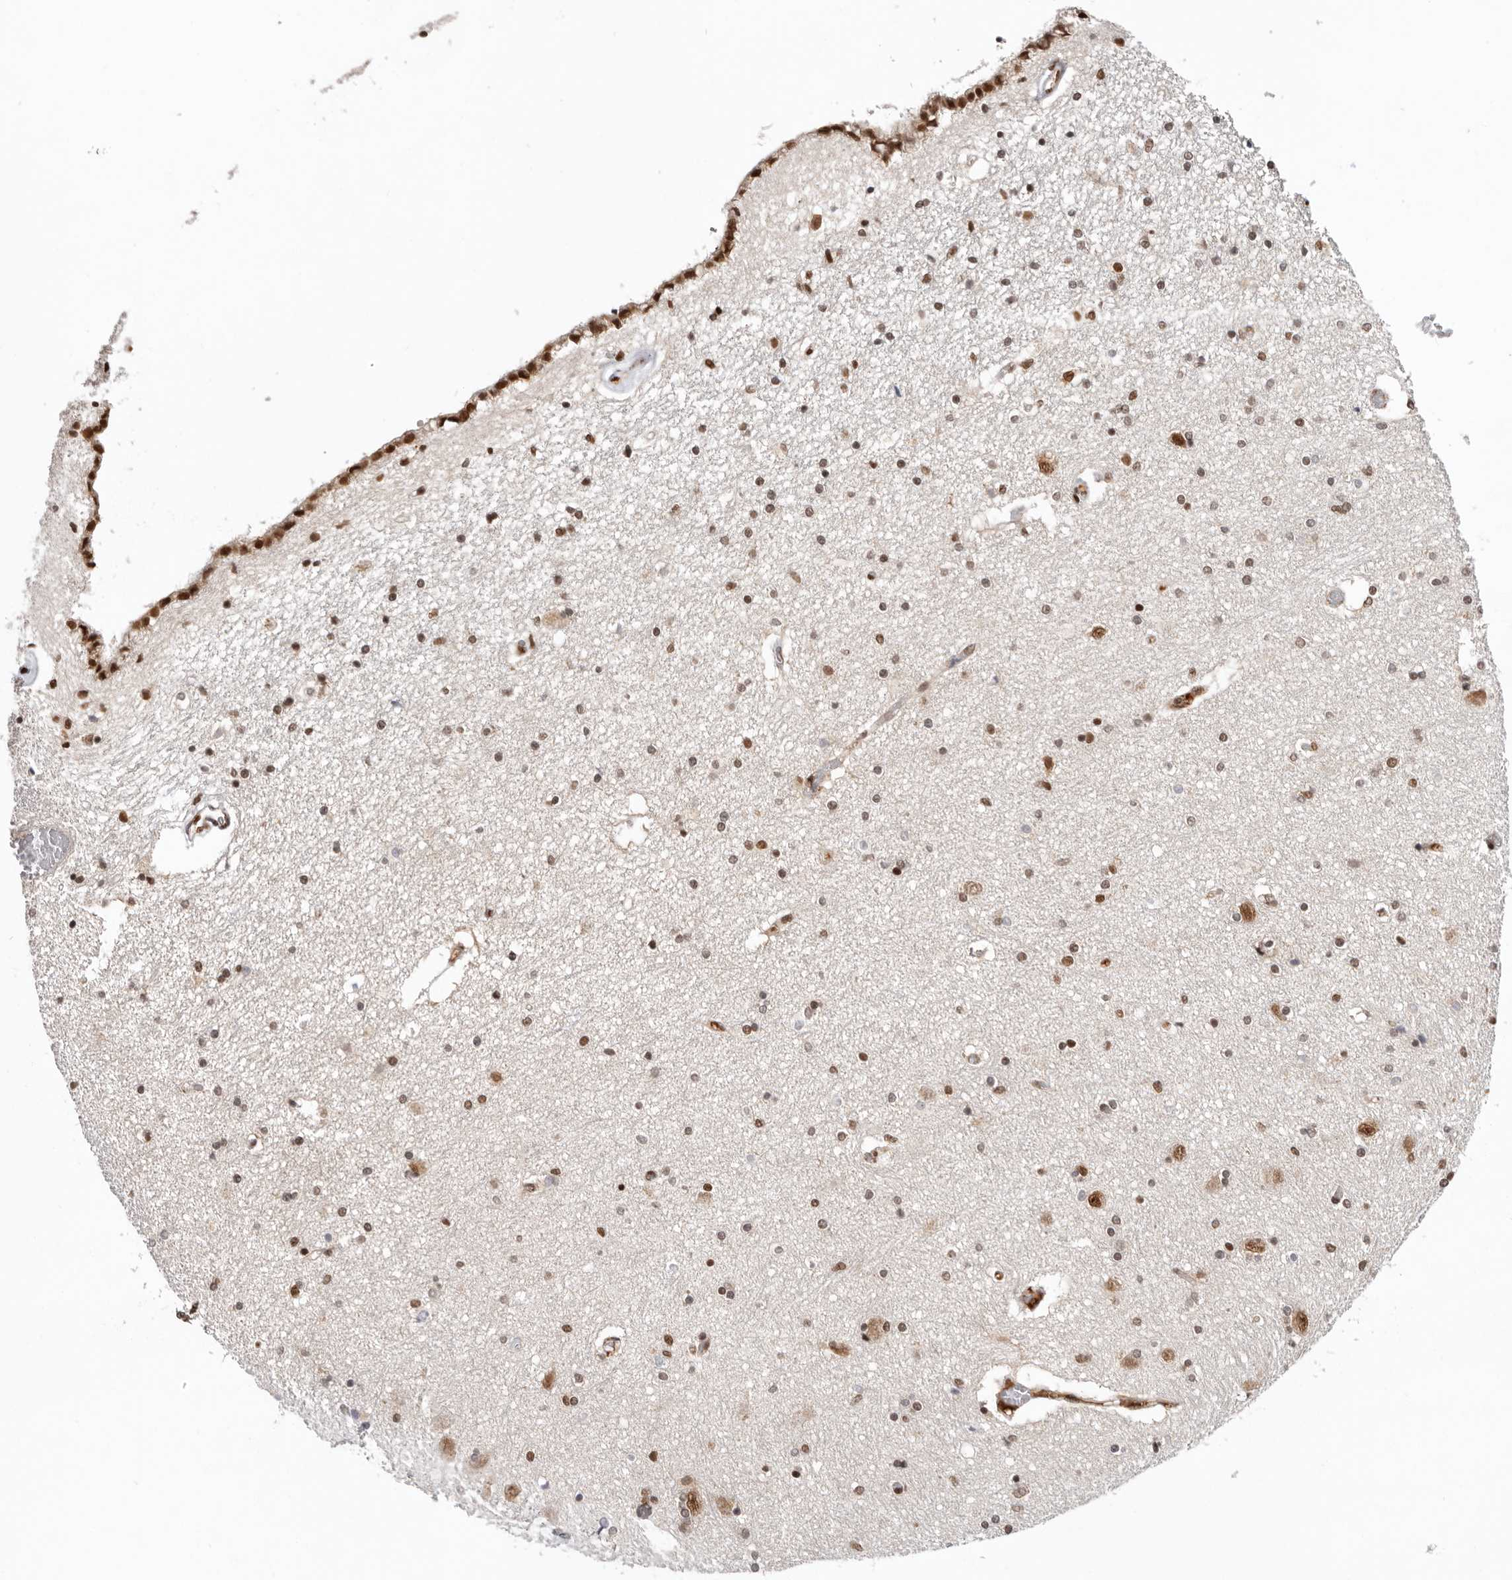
{"staining": {"intensity": "strong", "quantity": ">75%", "location": "nuclear"}, "tissue": "hippocampus", "cell_type": "Glial cells", "image_type": "normal", "snomed": [{"axis": "morphology", "description": "Normal tissue, NOS"}, {"axis": "topography", "description": "Hippocampus"}], "caption": "Immunohistochemical staining of unremarkable human hippocampus exhibits >75% levels of strong nuclear protein staining in approximately >75% of glial cells. The staining is performed using DAB brown chromogen to label protein expression. The nuclei are counter-stained blue using hematoxylin.", "gene": "CHTOP", "patient": {"sex": "female", "age": 54}}